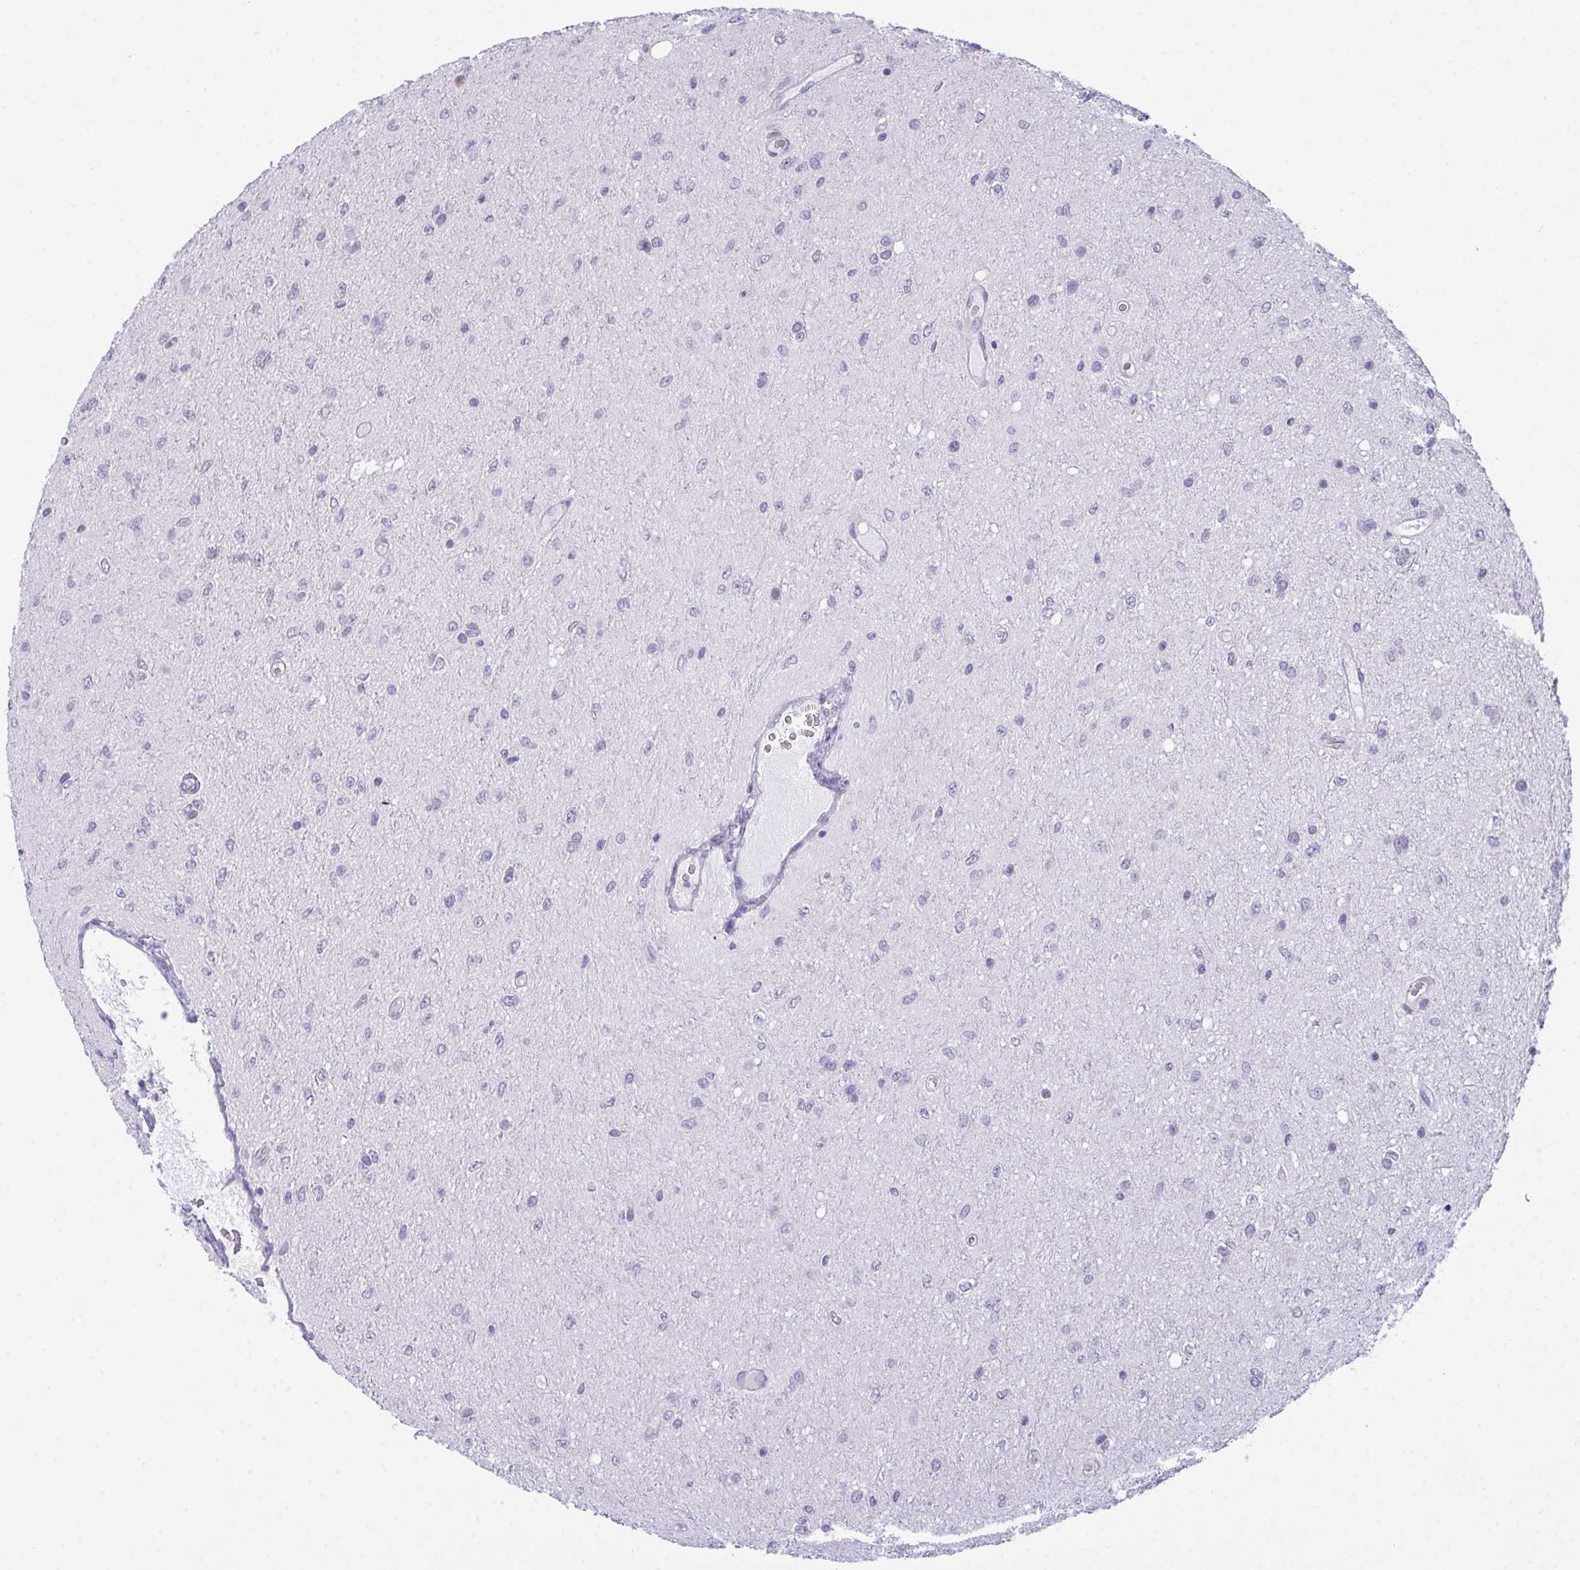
{"staining": {"intensity": "negative", "quantity": "none", "location": "none"}, "tissue": "glioma", "cell_type": "Tumor cells", "image_type": "cancer", "snomed": [{"axis": "morphology", "description": "Glioma, malignant, Low grade"}, {"axis": "topography", "description": "Cerebellum"}], "caption": "High power microscopy photomicrograph of an IHC micrograph of glioma, revealing no significant positivity in tumor cells.", "gene": "ATP6V0D2", "patient": {"sex": "female", "age": 5}}